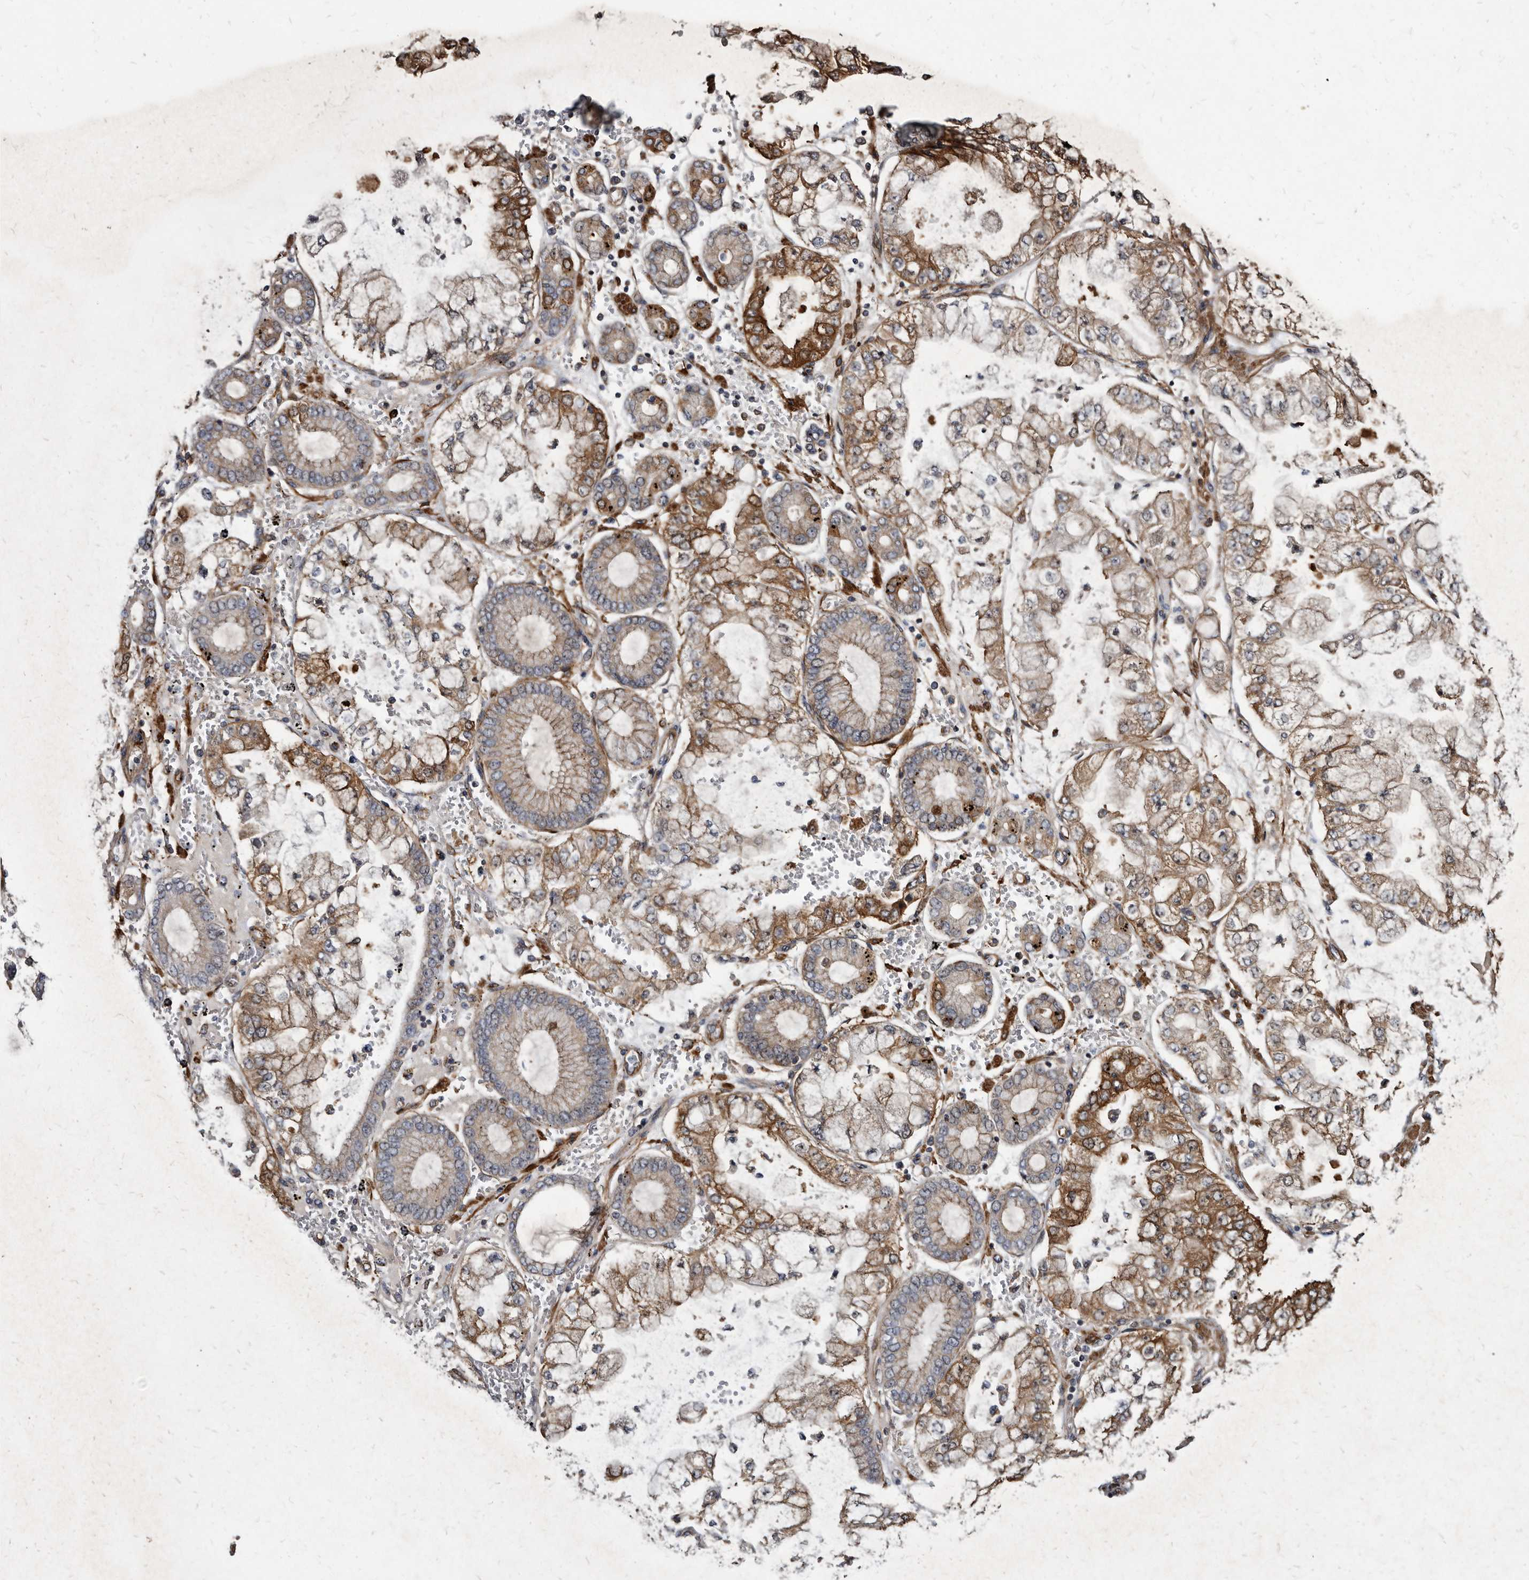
{"staining": {"intensity": "moderate", "quantity": "<25%", "location": "cytoplasmic/membranous"}, "tissue": "stomach cancer", "cell_type": "Tumor cells", "image_type": "cancer", "snomed": [{"axis": "morphology", "description": "Adenocarcinoma, NOS"}, {"axis": "topography", "description": "Stomach"}], "caption": "Tumor cells show low levels of moderate cytoplasmic/membranous staining in approximately <25% of cells in human stomach cancer.", "gene": "KCTD20", "patient": {"sex": "male", "age": 76}}